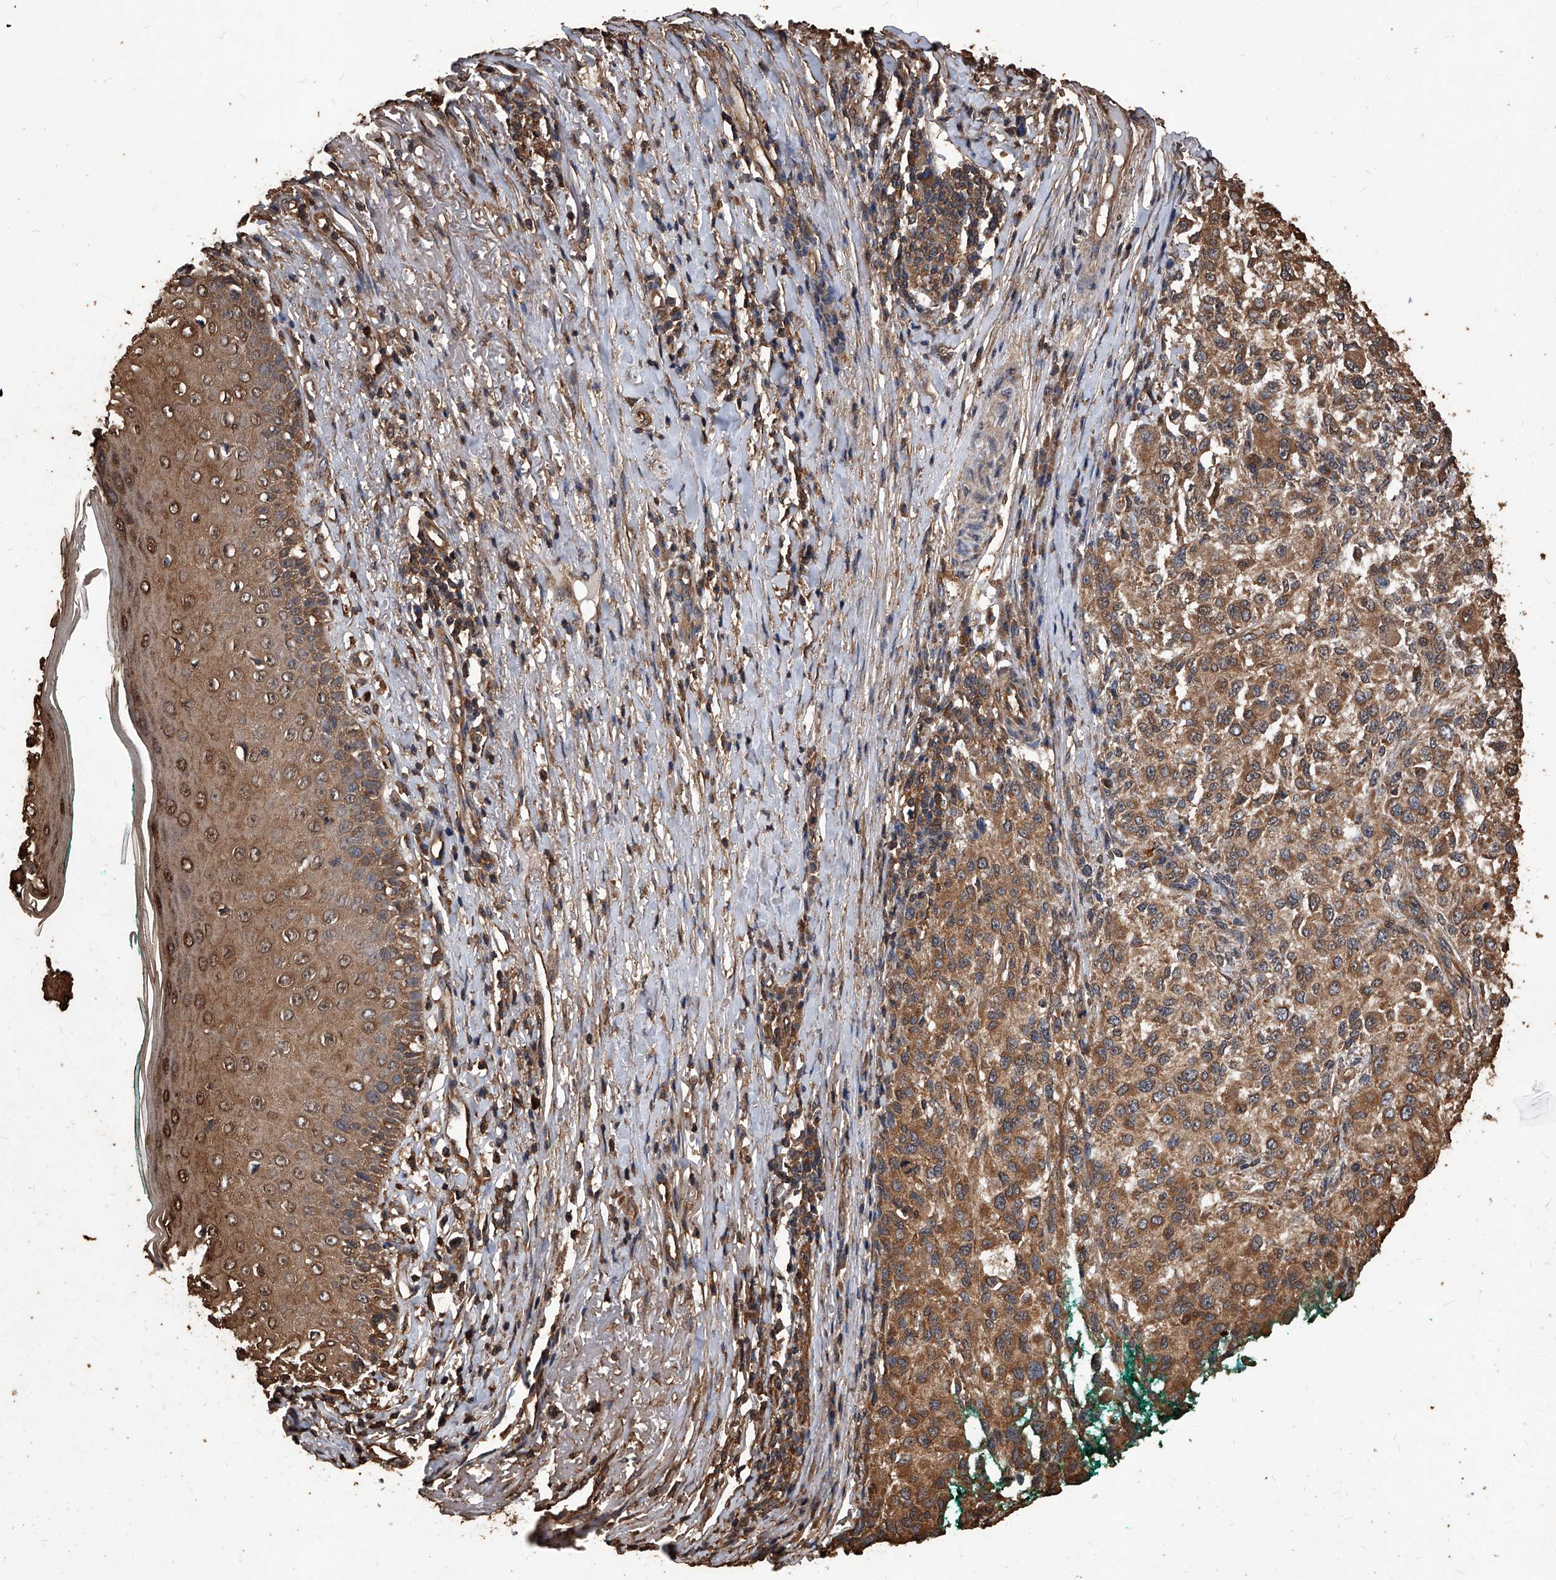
{"staining": {"intensity": "moderate", "quantity": ">75%", "location": "cytoplasmic/membranous"}, "tissue": "melanoma", "cell_type": "Tumor cells", "image_type": "cancer", "snomed": [{"axis": "morphology", "description": "Necrosis, NOS"}, {"axis": "morphology", "description": "Malignant melanoma, NOS"}, {"axis": "topography", "description": "Skin"}], "caption": "Melanoma tissue exhibits moderate cytoplasmic/membranous staining in about >75% of tumor cells, visualized by immunohistochemistry. The staining is performed using DAB (3,3'-diaminobenzidine) brown chromogen to label protein expression. The nuclei are counter-stained blue using hematoxylin.", "gene": "UCP2", "patient": {"sex": "female", "age": 87}}